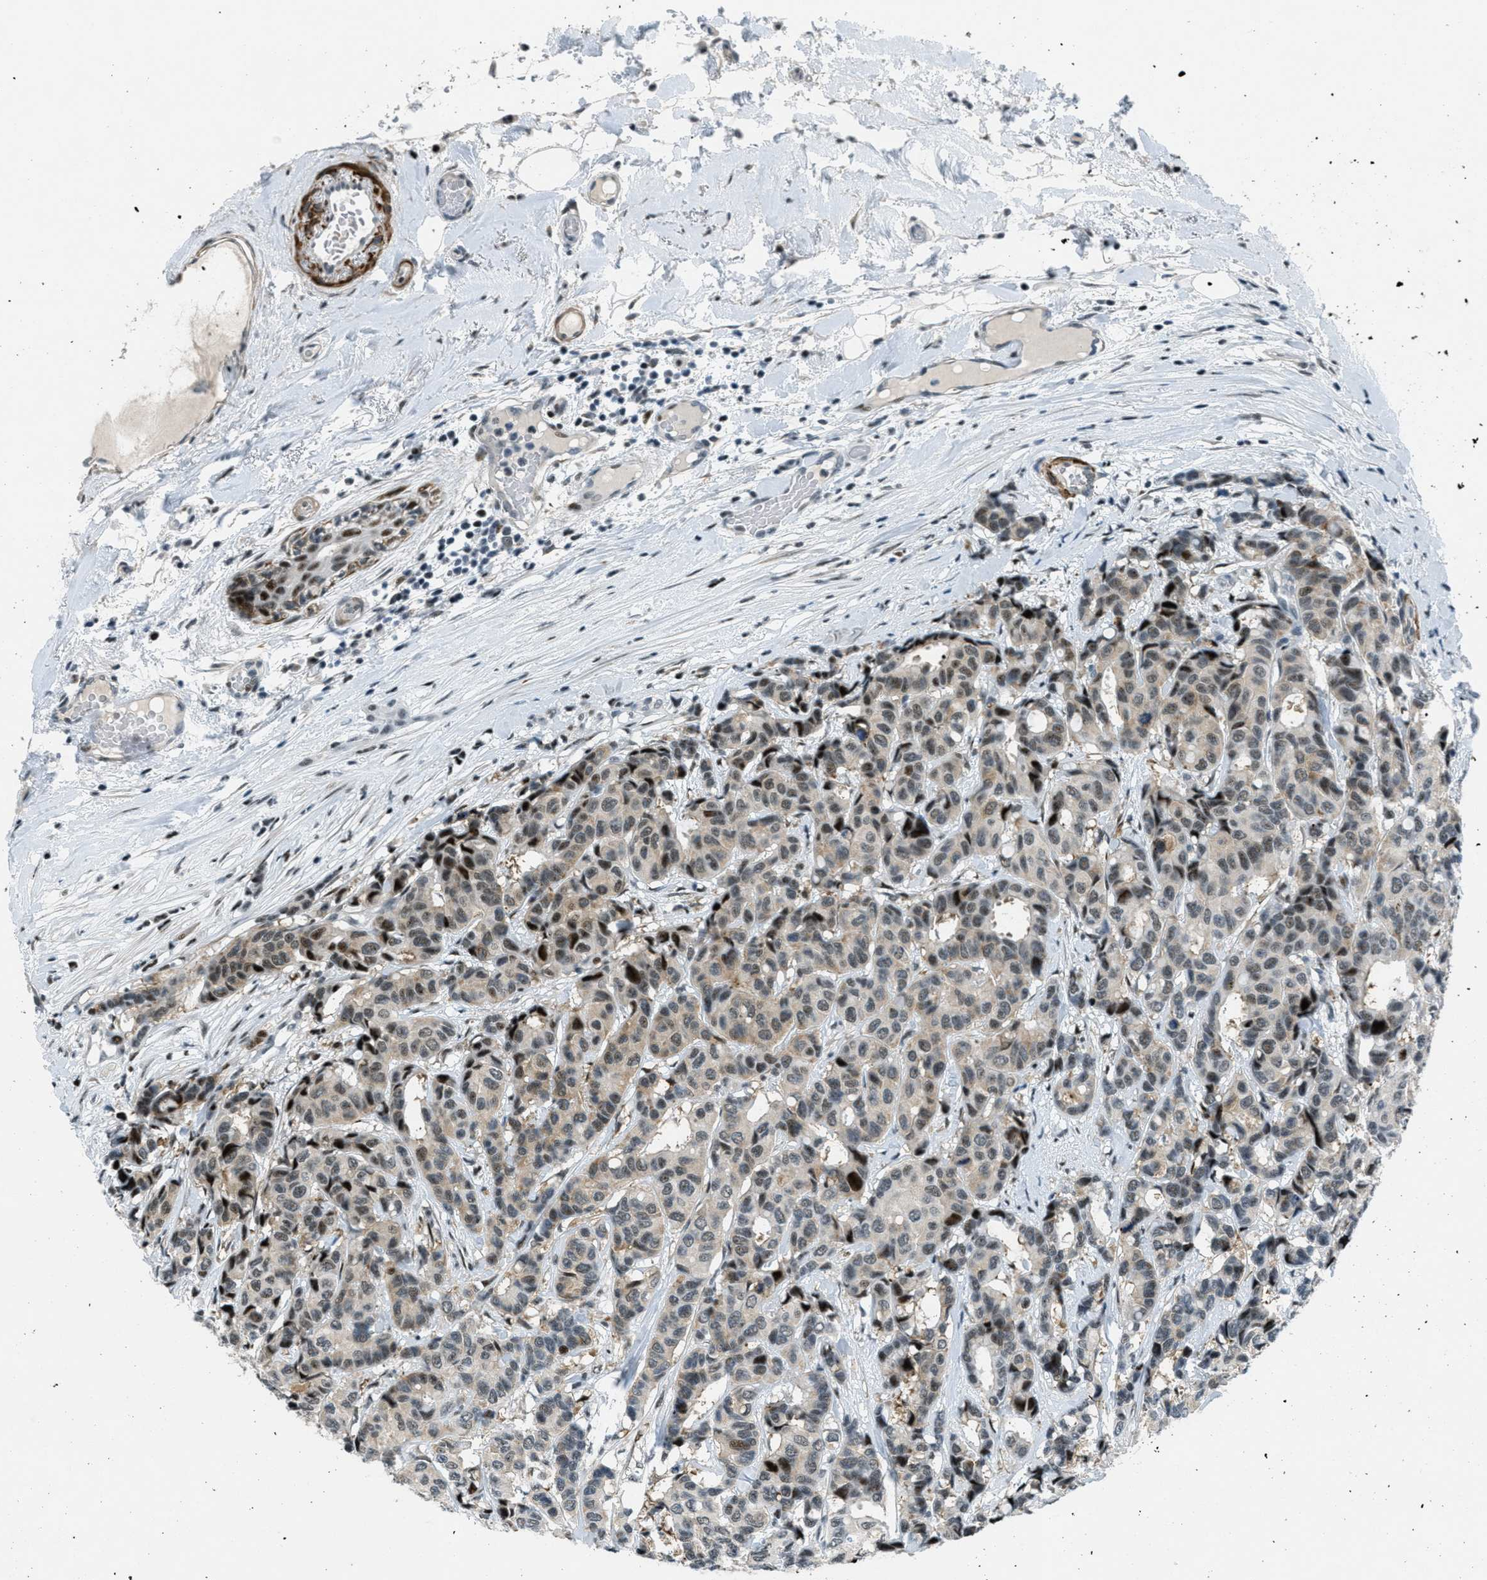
{"staining": {"intensity": "weak", "quantity": ">75%", "location": "cytoplasmic/membranous"}, "tissue": "breast cancer", "cell_type": "Tumor cells", "image_type": "cancer", "snomed": [{"axis": "morphology", "description": "Duct carcinoma"}, {"axis": "topography", "description": "Breast"}], "caption": "A brown stain shows weak cytoplasmic/membranous staining of a protein in breast intraductal carcinoma tumor cells.", "gene": "ZDHHC23", "patient": {"sex": "female", "age": 87}}